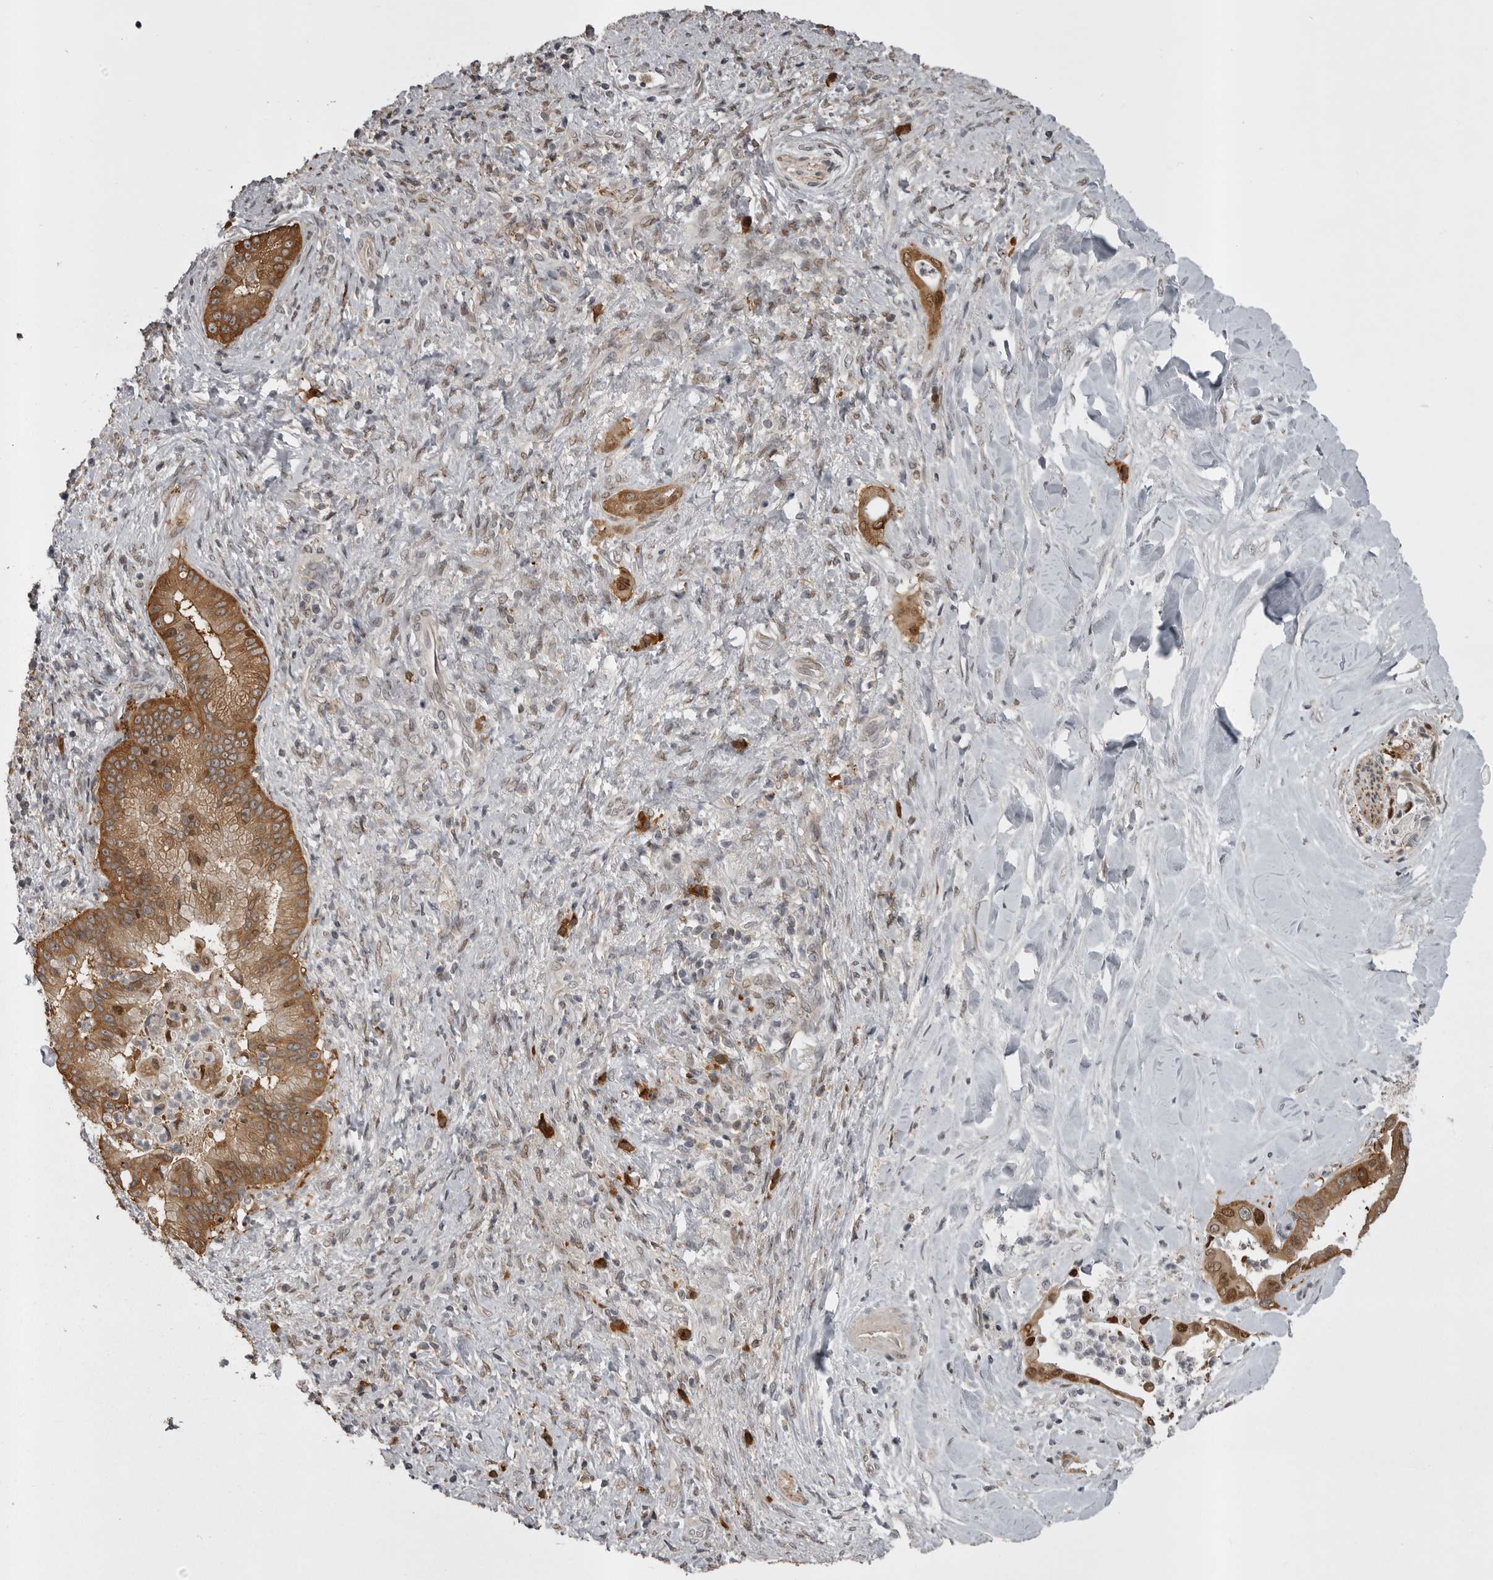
{"staining": {"intensity": "moderate", "quantity": ">75%", "location": "cytoplasmic/membranous,nuclear"}, "tissue": "liver cancer", "cell_type": "Tumor cells", "image_type": "cancer", "snomed": [{"axis": "morphology", "description": "Cholangiocarcinoma"}, {"axis": "topography", "description": "Liver"}], "caption": "Immunohistochemical staining of human liver cancer (cholangiocarcinoma) demonstrates medium levels of moderate cytoplasmic/membranous and nuclear protein expression in approximately >75% of tumor cells.", "gene": "SNX16", "patient": {"sex": "female", "age": 54}}